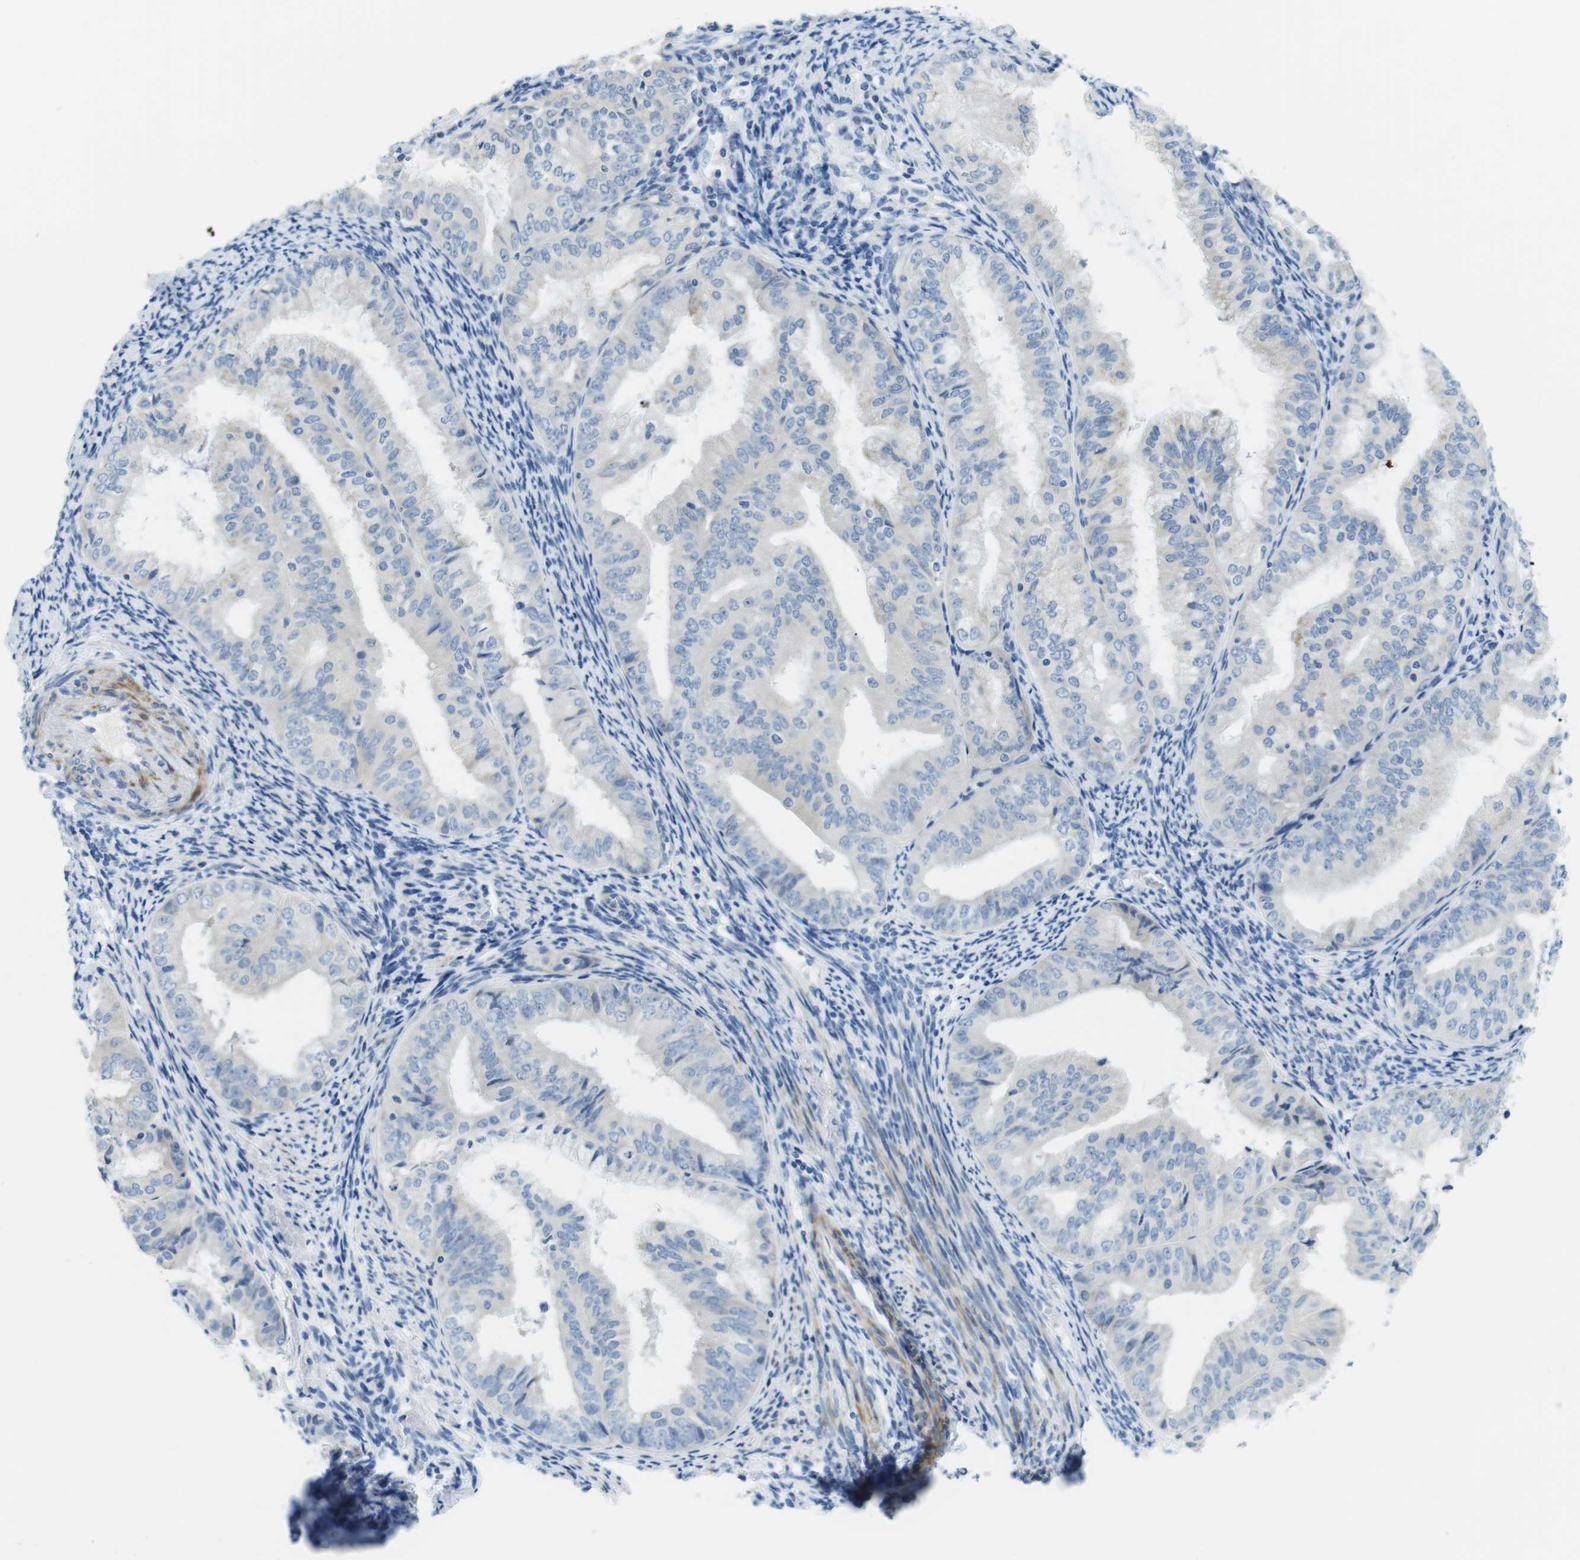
{"staining": {"intensity": "negative", "quantity": "none", "location": "none"}, "tissue": "endometrial cancer", "cell_type": "Tumor cells", "image_type": "cancer", "snomed": [{"axis": "morphology", "description": "Adenocarcinoma, NOS"}, {"axis": "topography", "description": "Endometrium"}], "caption": "Human endometrial adenocarcinoma stained for a protein using immunohistochemistry shows no positivity in tumor cells.", "gene": "ASIC5", "patient": {"sex": "female", "age": 63}}